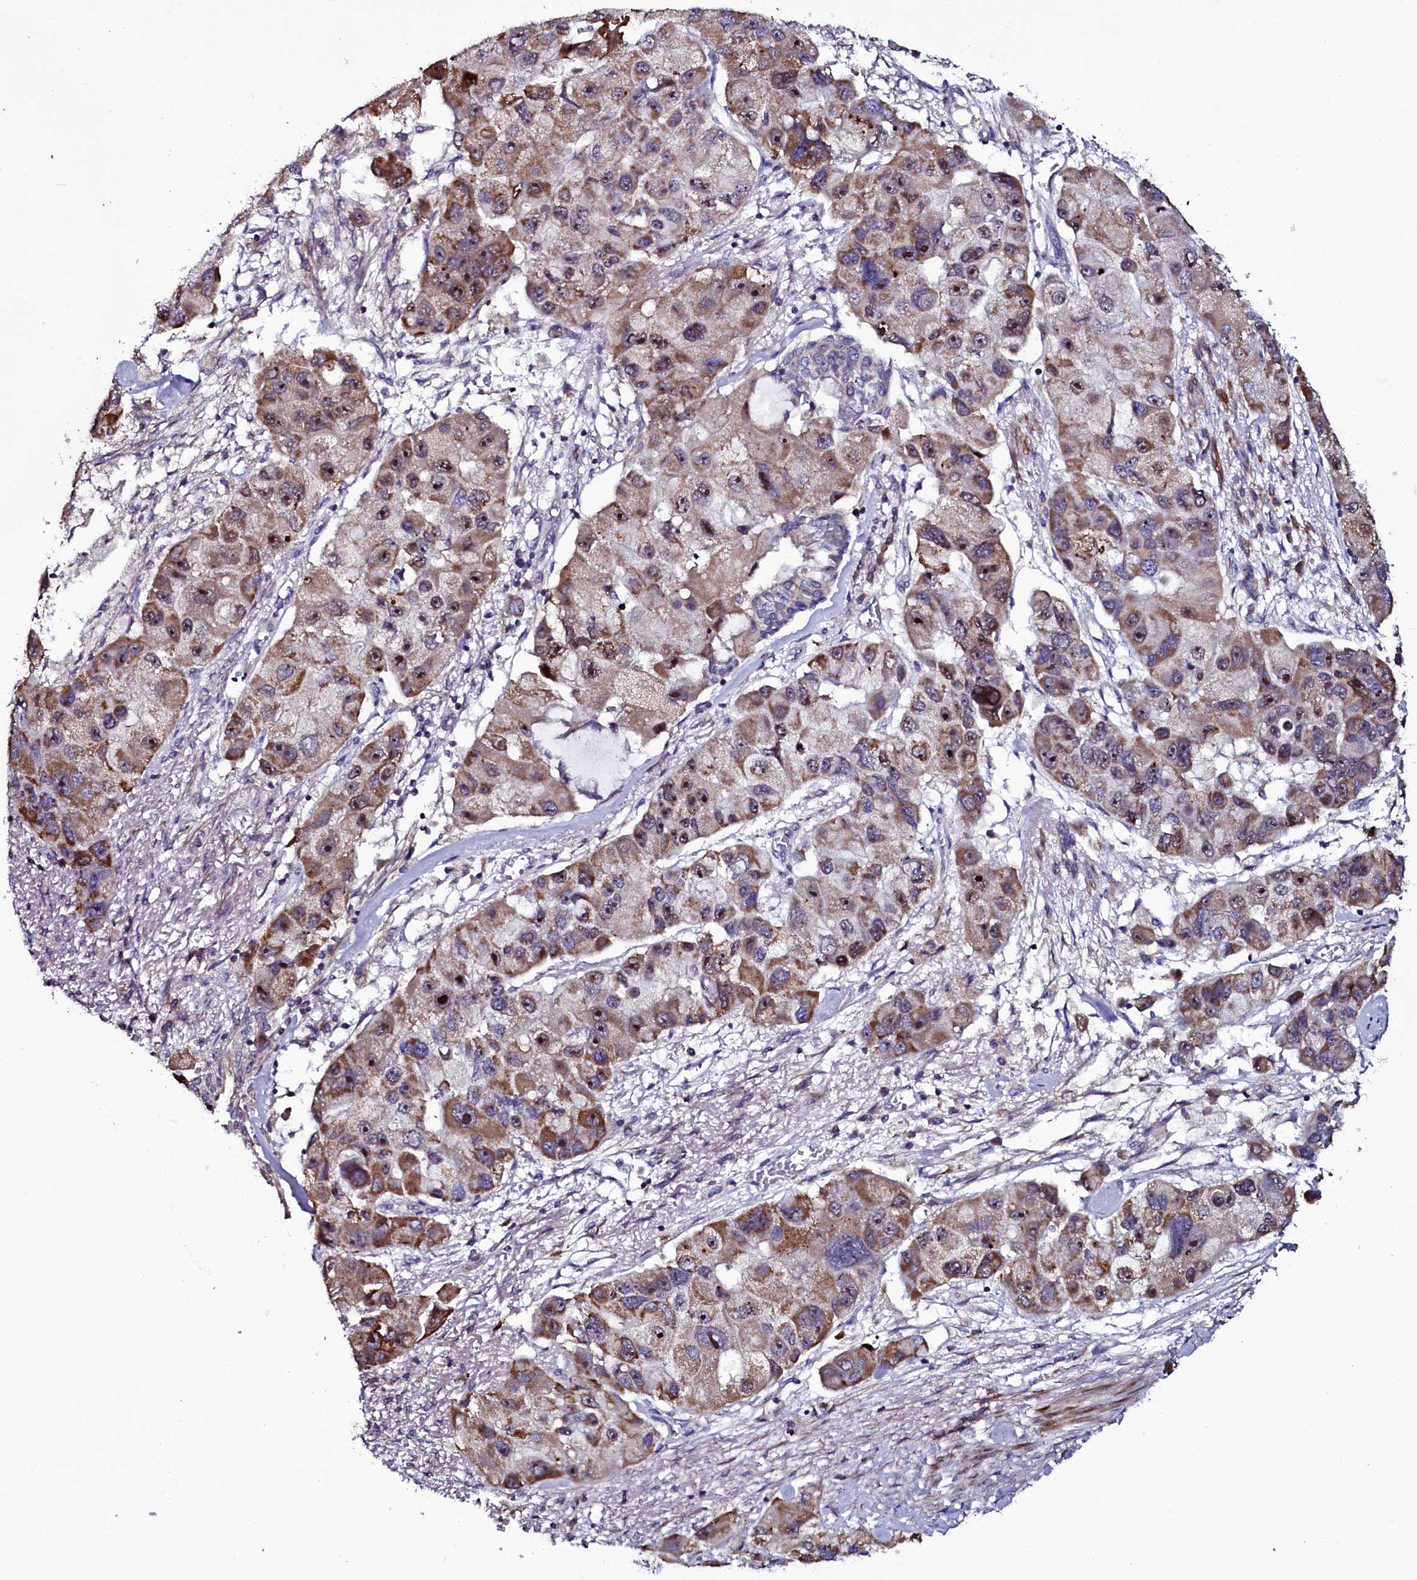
{"staining": {"intensity": "moderate", "quantity": ">75%", "location": "cytoplasmic/membranous,nuclear"}, "tissue": "lung cancer", "cell_type": "Tumor cells", "image_type": "cancer", "snomed": [{"axis": "morphology", "description": "Adenocarcinoma, NOS"}, {"axis": "topography", "description": "Lung"}], "caption": "Brown immunohistochemical staining in lung cancer (adenocarcinoma) displays moderate cytoplasmic/membranous and nuclear expression in approximately >75% of tumor cells.", "gene": "NAA80", "patient": {"sex": "female", "age": 54}}